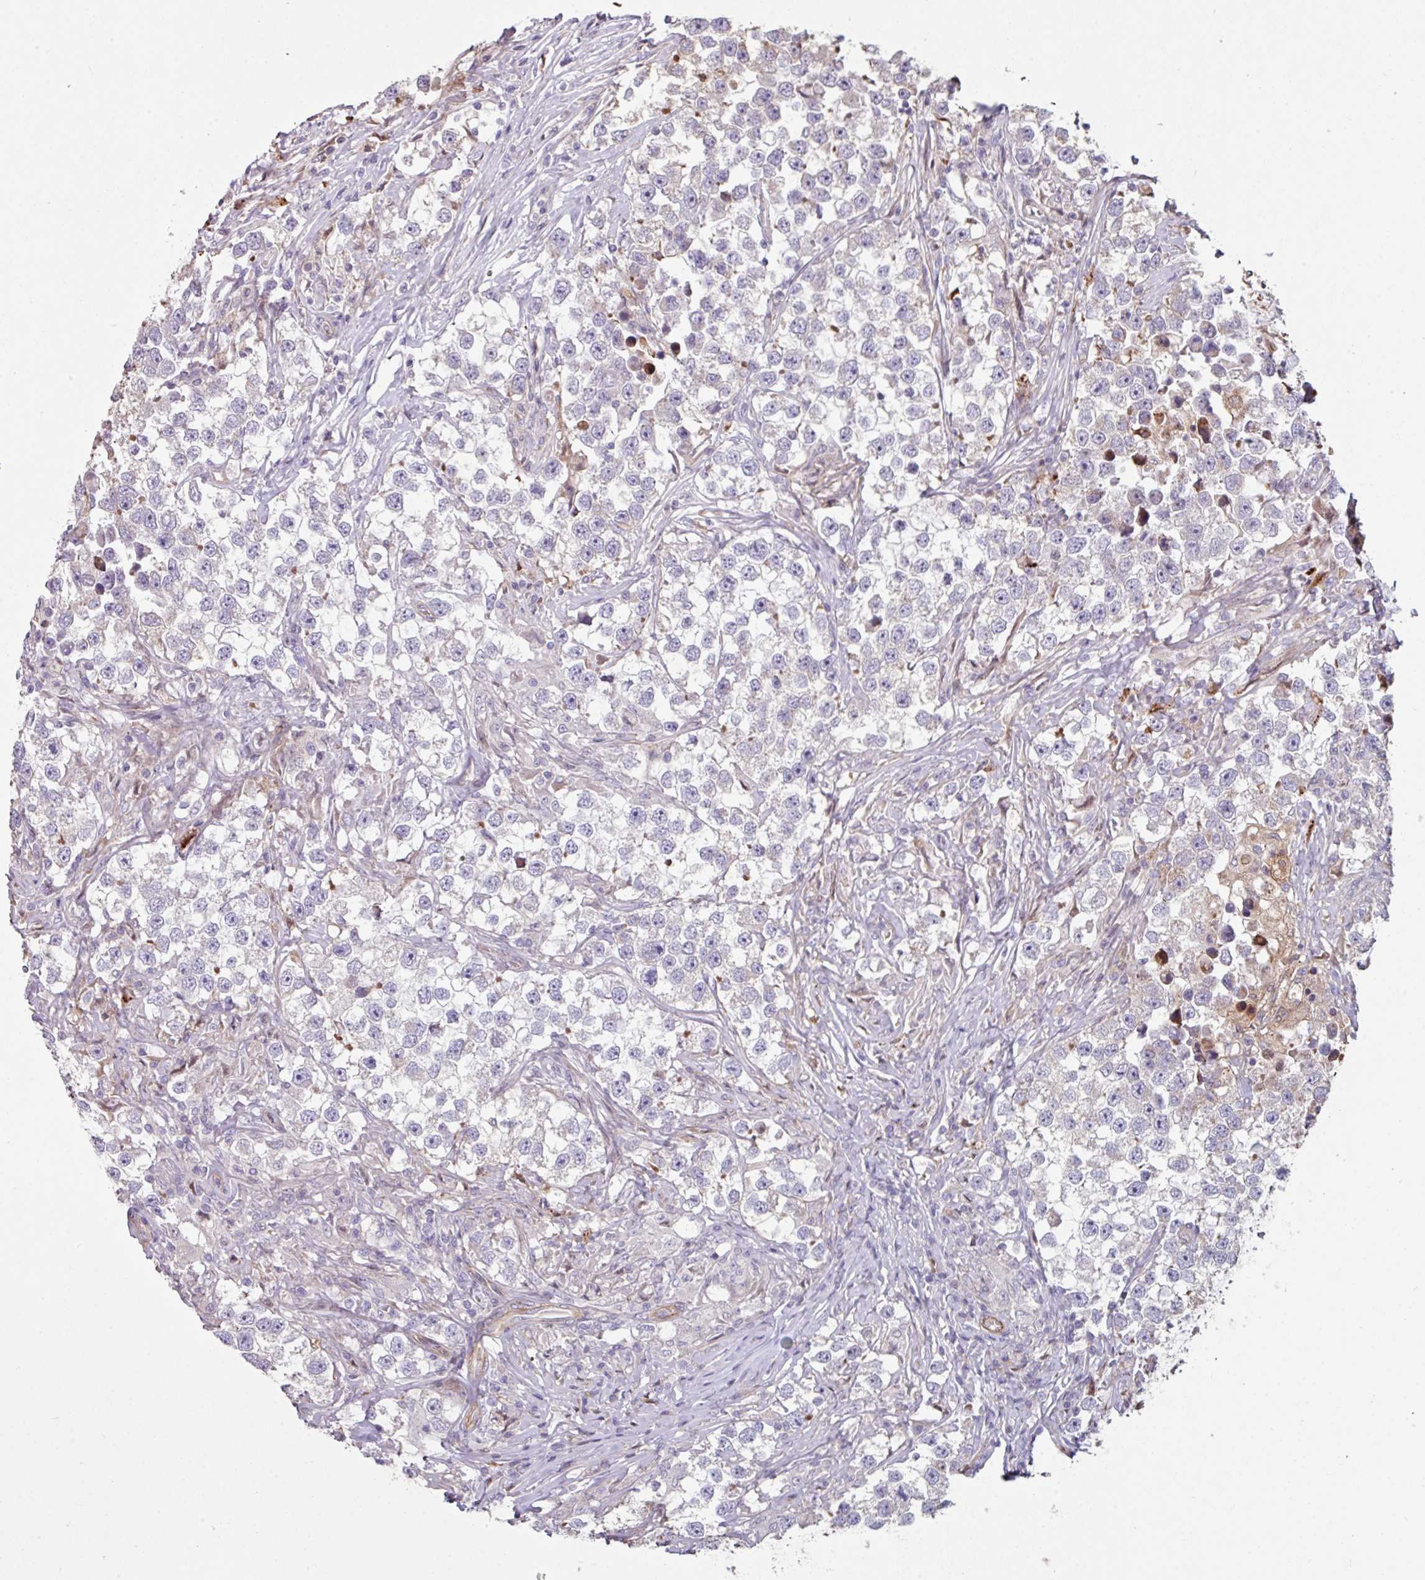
{"staining": {"intensity": "negative", "quantity": "none", "location": "none"}, "tissue": "testis cancer", "cell_type": "Tumor cells", "image_type": "cancer", "snomed": [{"axis": "morphology", "description": "Seminoma, NOS"}, {"axis": "topography", "description": "Testis"}], "caption": "Immunohistochemistry (IHC) of human testis cancer reveals no positivity in tumor cells.", "gene": "ANO9", "patient": {"sex": "male", "age": 46}}